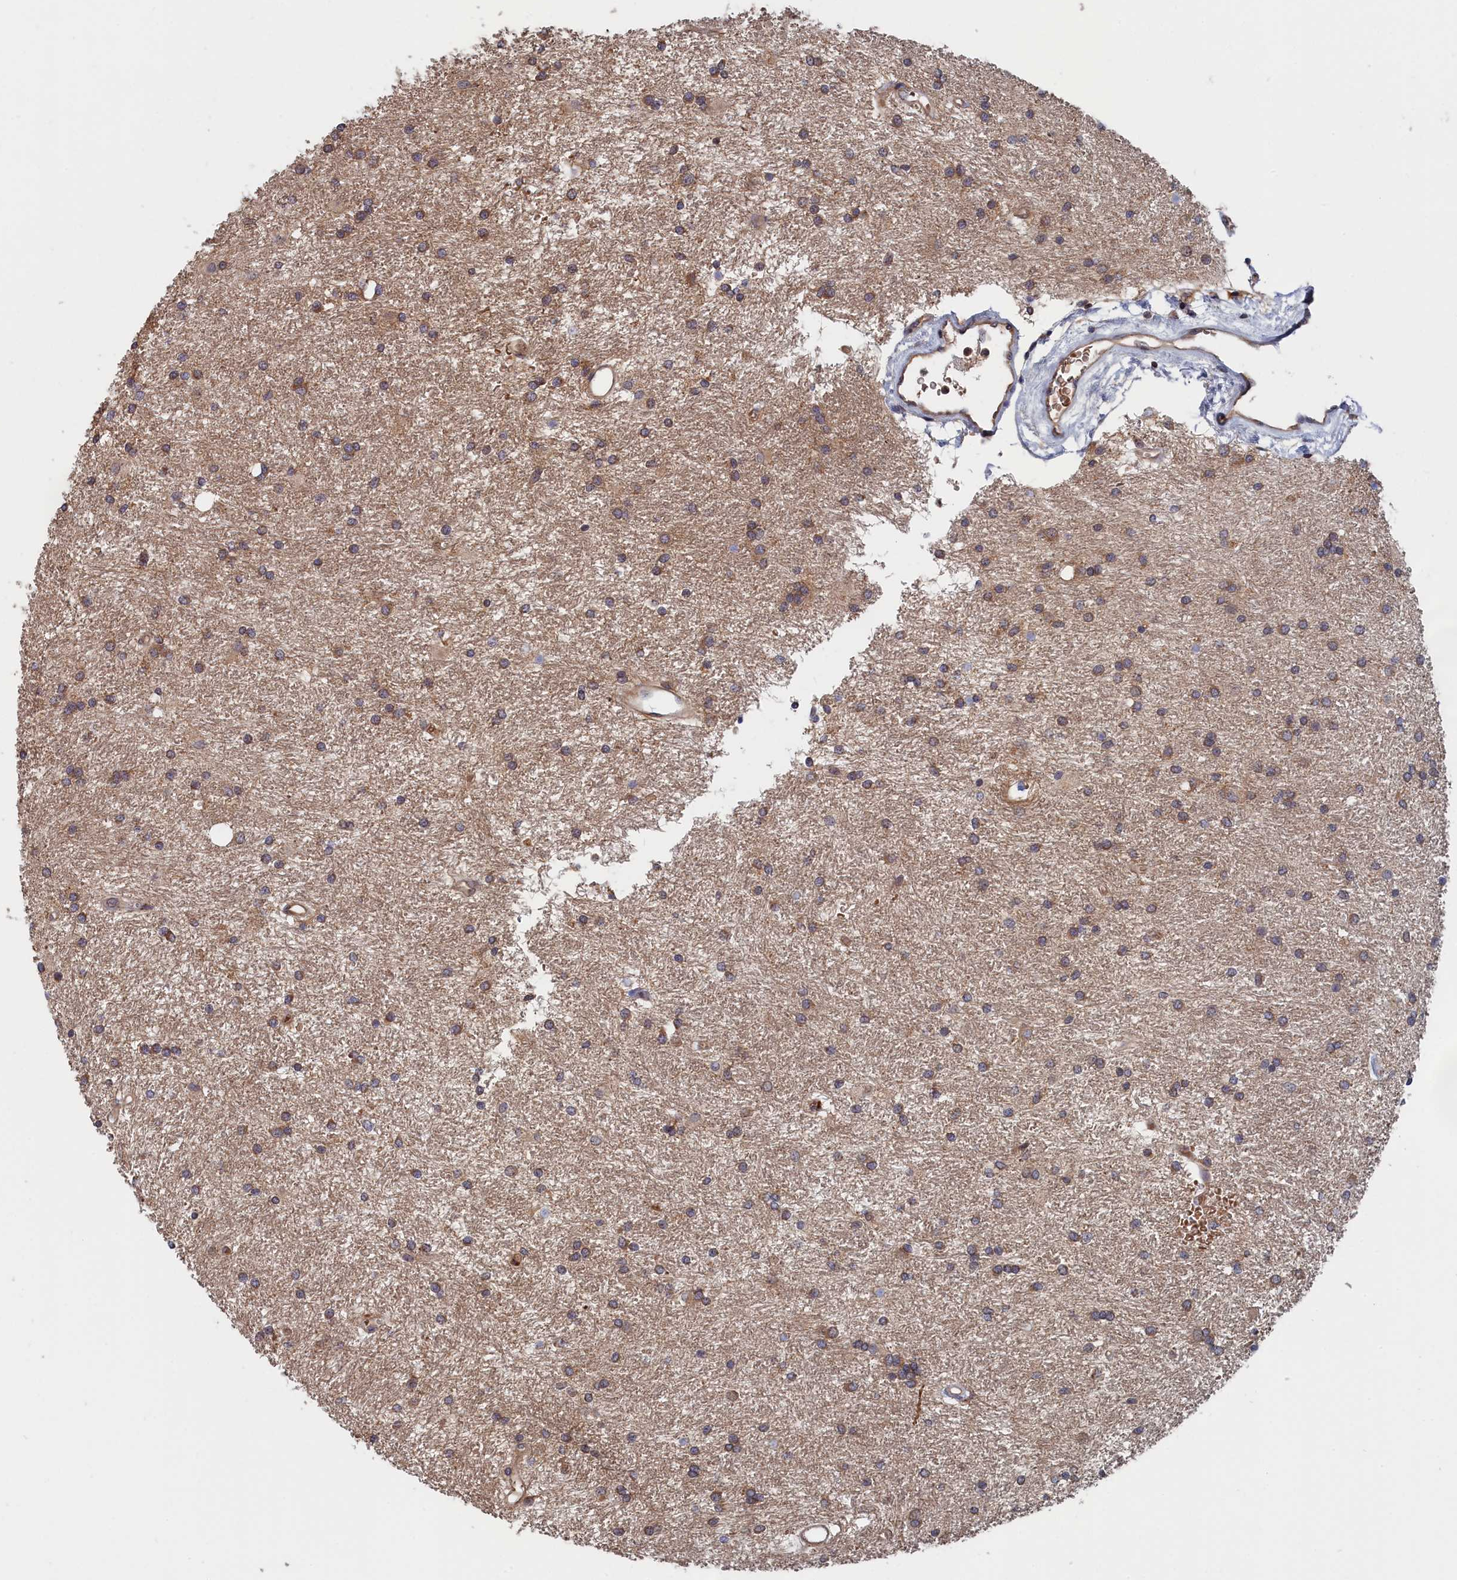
{"staining": {"intensity": "moderate", "quantity": "<25%", "location": "cytoplasmic/membranous"}, "tissue": "glioma", "cell_type": "Tumor cells", "image_type": "cancer", "snomed": [{"axis": "morphology", "description": "Glioma, malignant, High grade"}, {"axis": "topography", "description": "Brain"}], "caption": "Immunohistochemistry of glioma displays low levels of moderate cytoplasmic/membranous staining in about <25% of tumor cells.", "gene": "TRAPPC2L", "patient": {"sex": "male", "age": 77}}